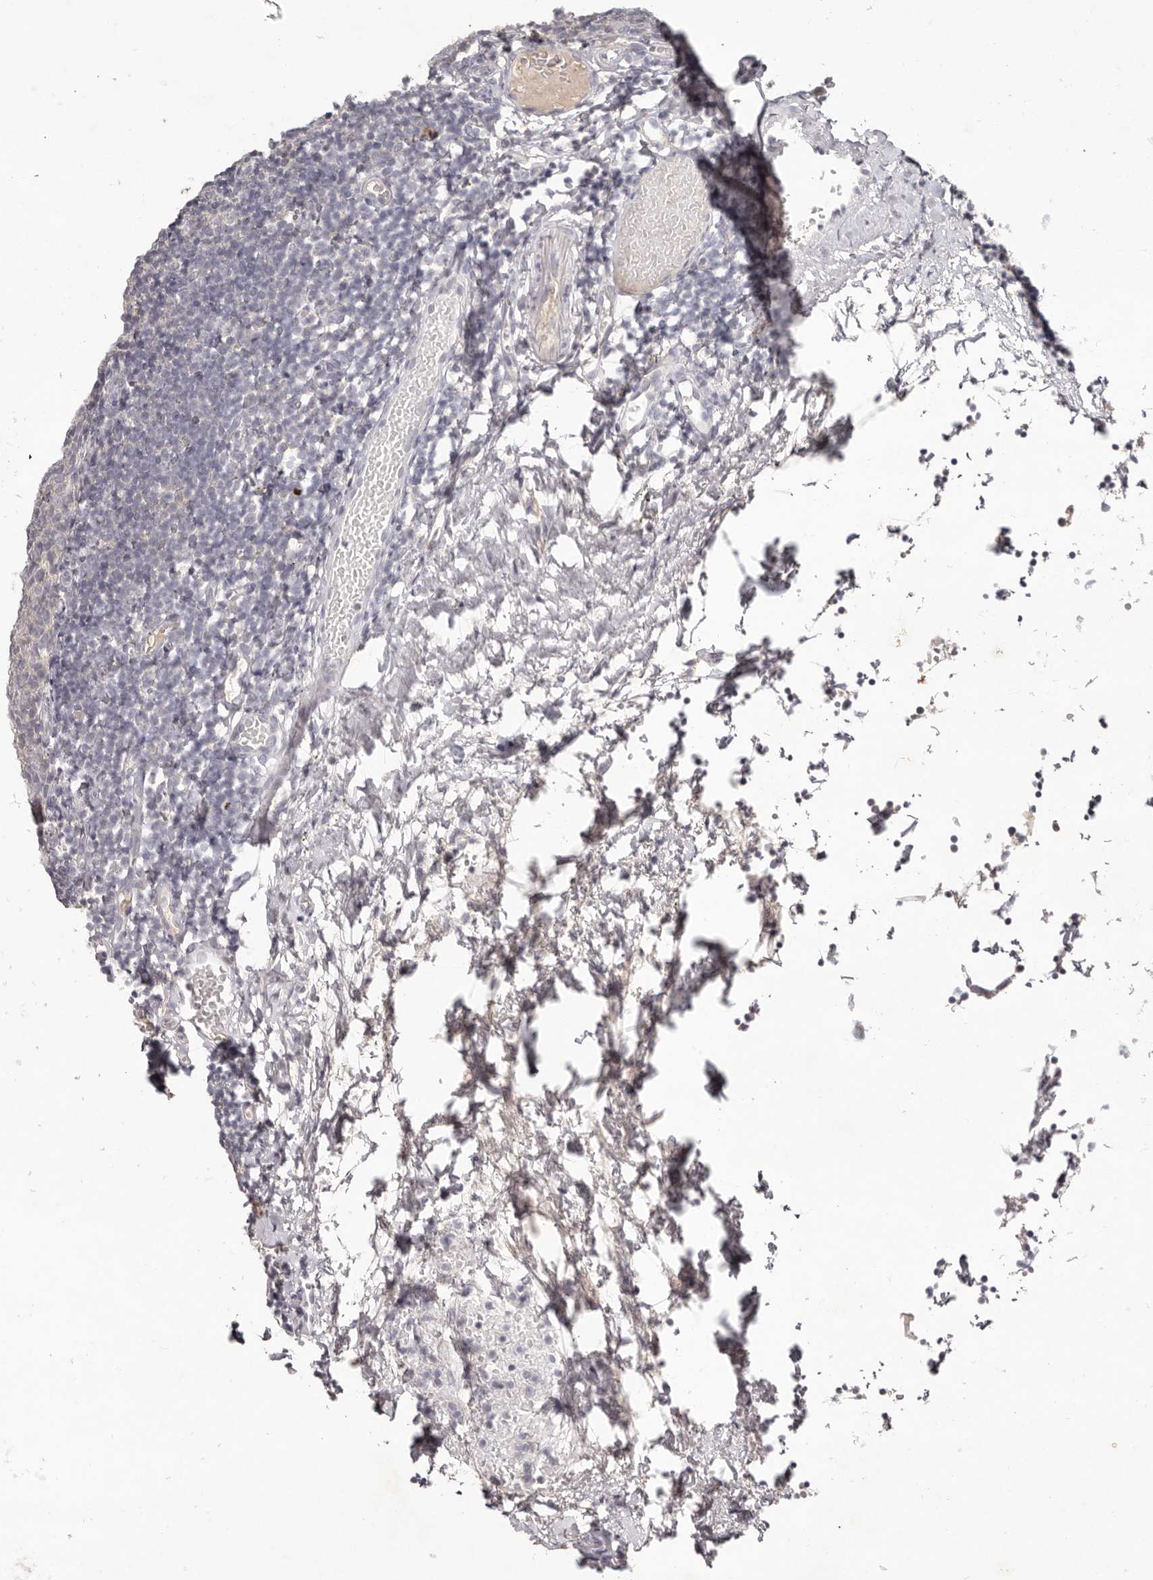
{"staining": {"intensity": "negative", "quantity": "none", "location": "none"}, "tissue": "tonsil", "cell_type": "Germinal center cells", "image_type": "normal", "snomed": [{"axis": "morphology", "description": "Normal tissue, NOS"}, {"axis": "topography", "description": "Tonsil"}], "caption": "Image shows no significant protein expression in germinal center cells of normal tonsil.", "gene": "SCUBE2", "patient": {"sex": "female", "age": 19}}